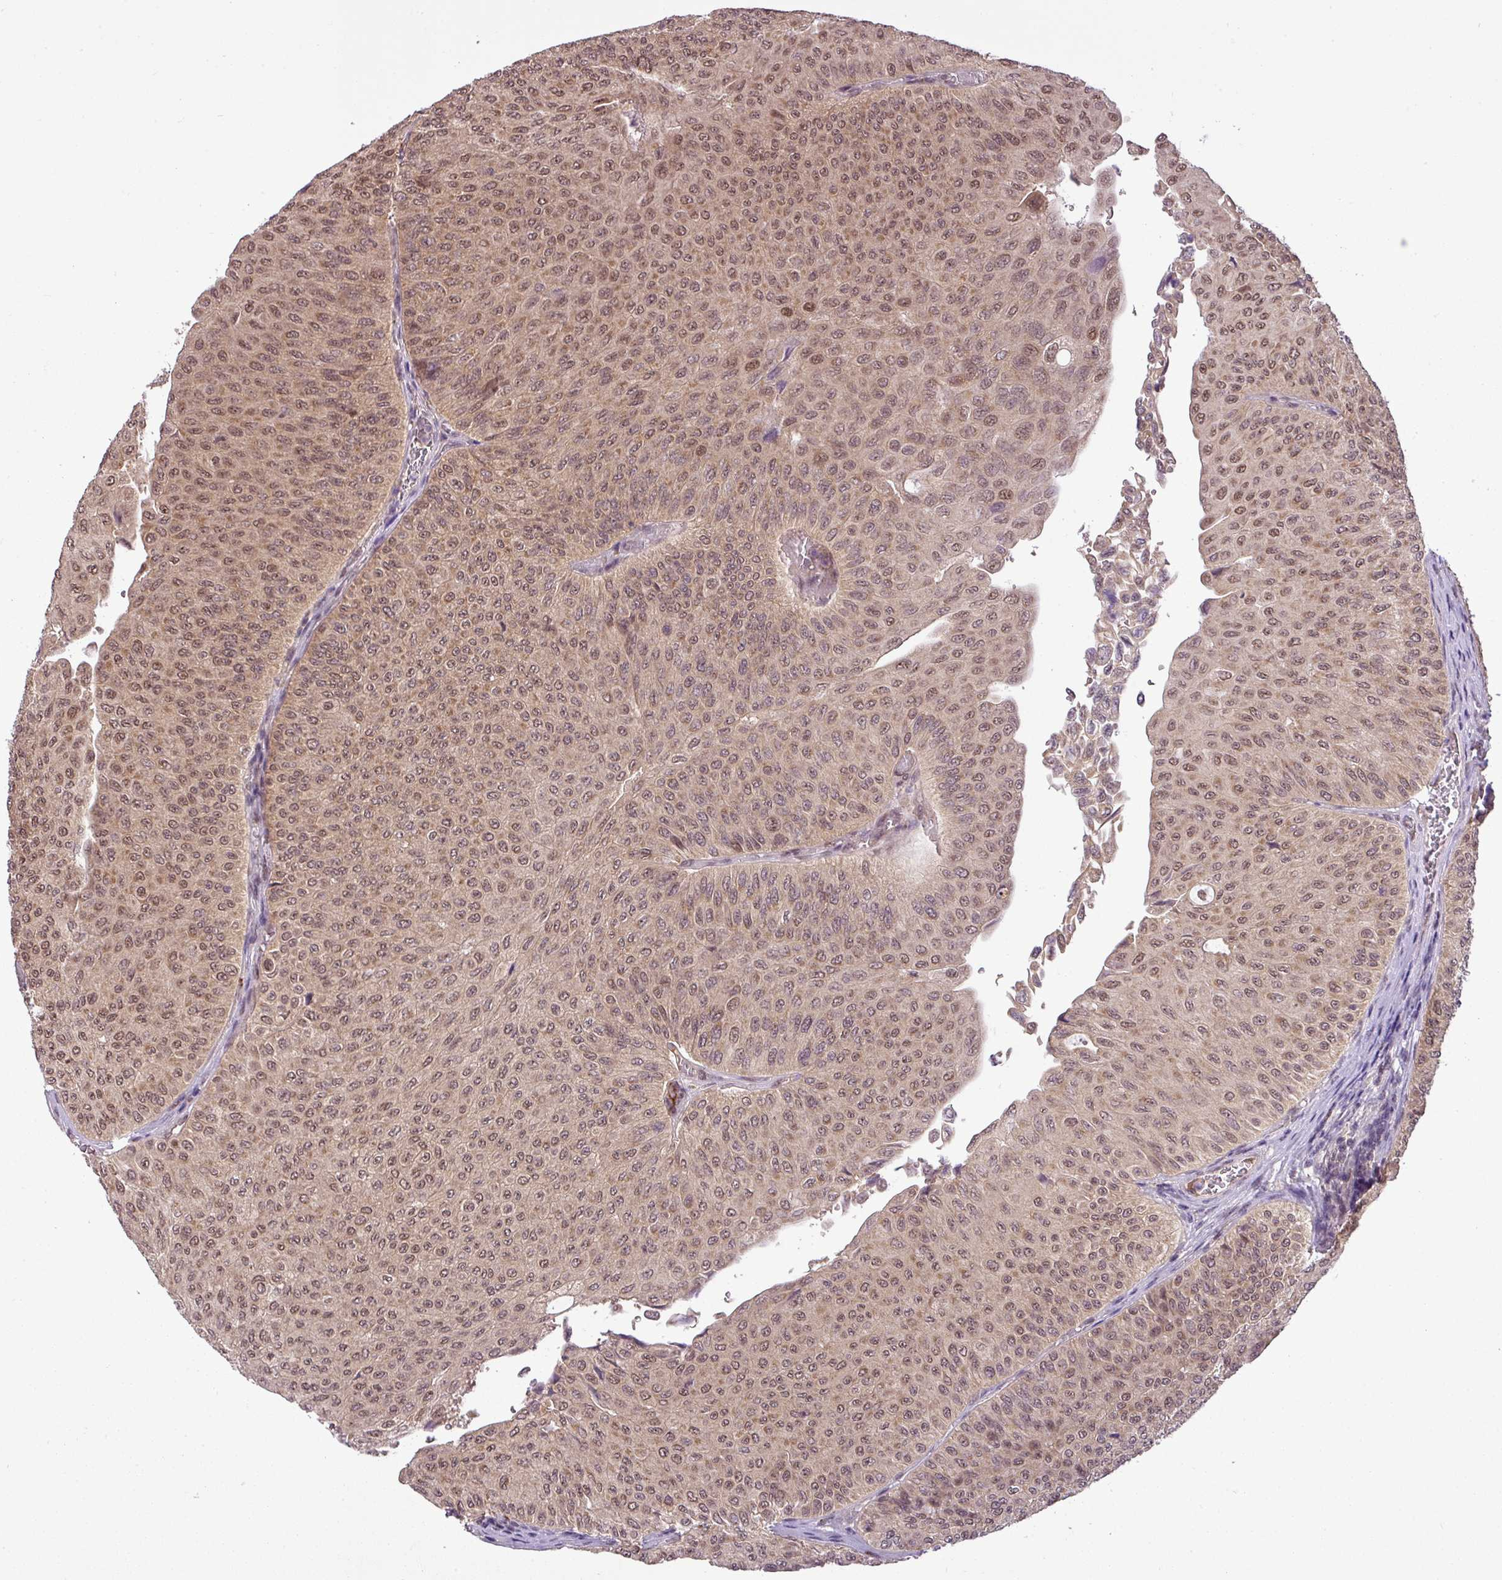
{"staining": {"intensity": "moderate", "quantity": ">75%", "location": "cytoplasmic/membranous,nuclear"}, "tissue": "urothelial cancer", "cell_type": "Tumor cells", "image_type": "cancer", "snomed": [{"axis": "morphology", "description": "Urothelial carcinoma, NOS"}, {"axis": "topography", "description": "Urinary bladder"}], "caption": "Transitional cell carcinoma was stained to show a protein in brown. There is medium levels of moderate cytoplasmic/membranous and nuclear staining in about >75% of tumor cells.", "gene": "MFHAS1", "patient": {"sex": "male", "age": 59}}